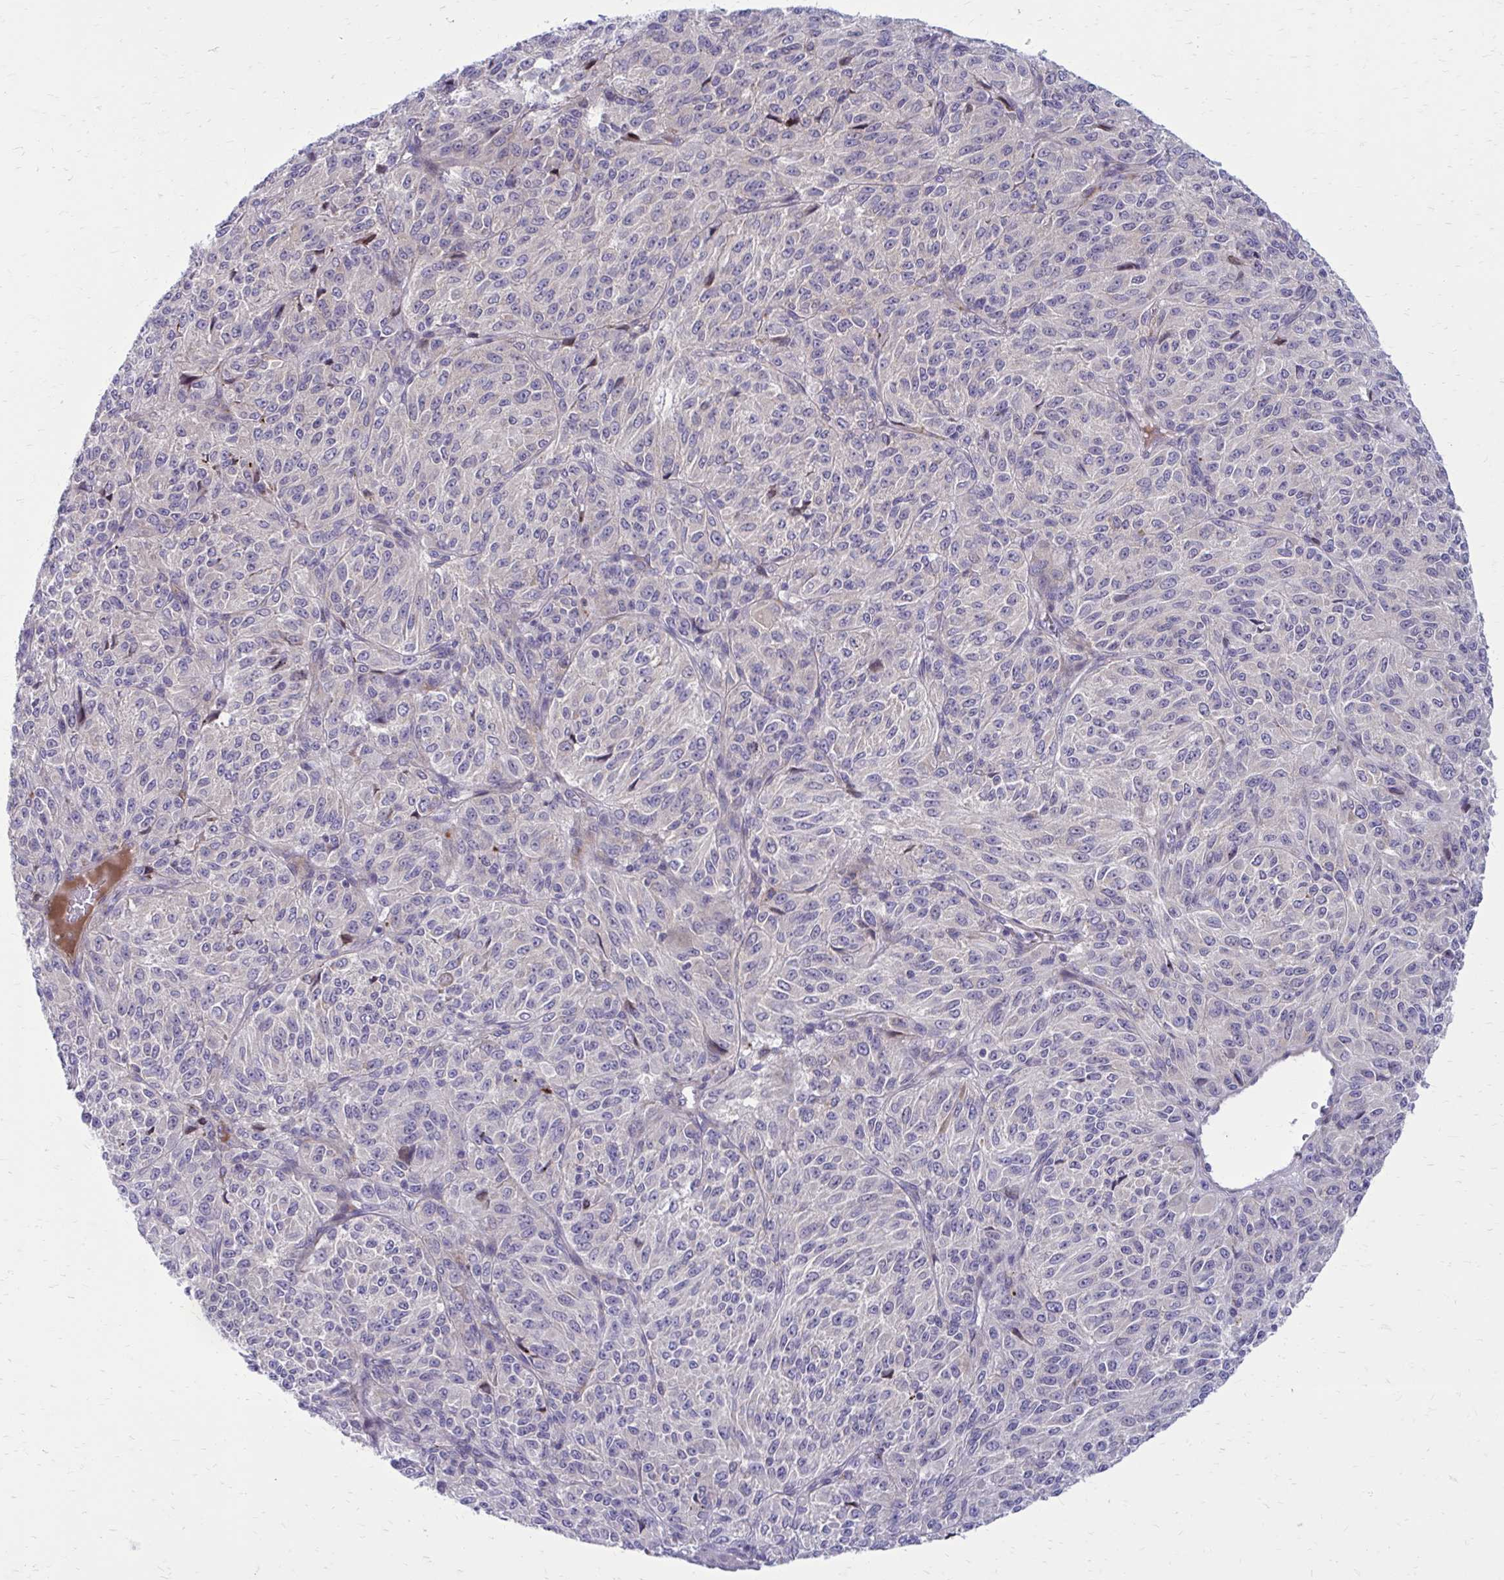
{"staining": {"intensity": "weak", "quantity": "<25%", "location": "cytoplasmic/membranous"}, "tissue": "melanoma", "cell_type": "Tumor cells", "image_type": "cancer", "snomed": [{"axis": "morphology", "description": "Malignant melanoma, Metastatic site"}, {"axis": "topography", "description": "Brain"}], "caption": "The immunohistochemistry (IHC) micrograph has no significant staining in tumor cells of malignant melanoma (metastatic site) tissue. The staining was performed using DAB (3,3'-diaminobenzidine) to visualize the protein expression in brown, while the nuclei were stained in blue with hematoxylin (Magnification: 20x).", "gene": "GIGYF2", "patient": {"sex": "female", "age": 56}}